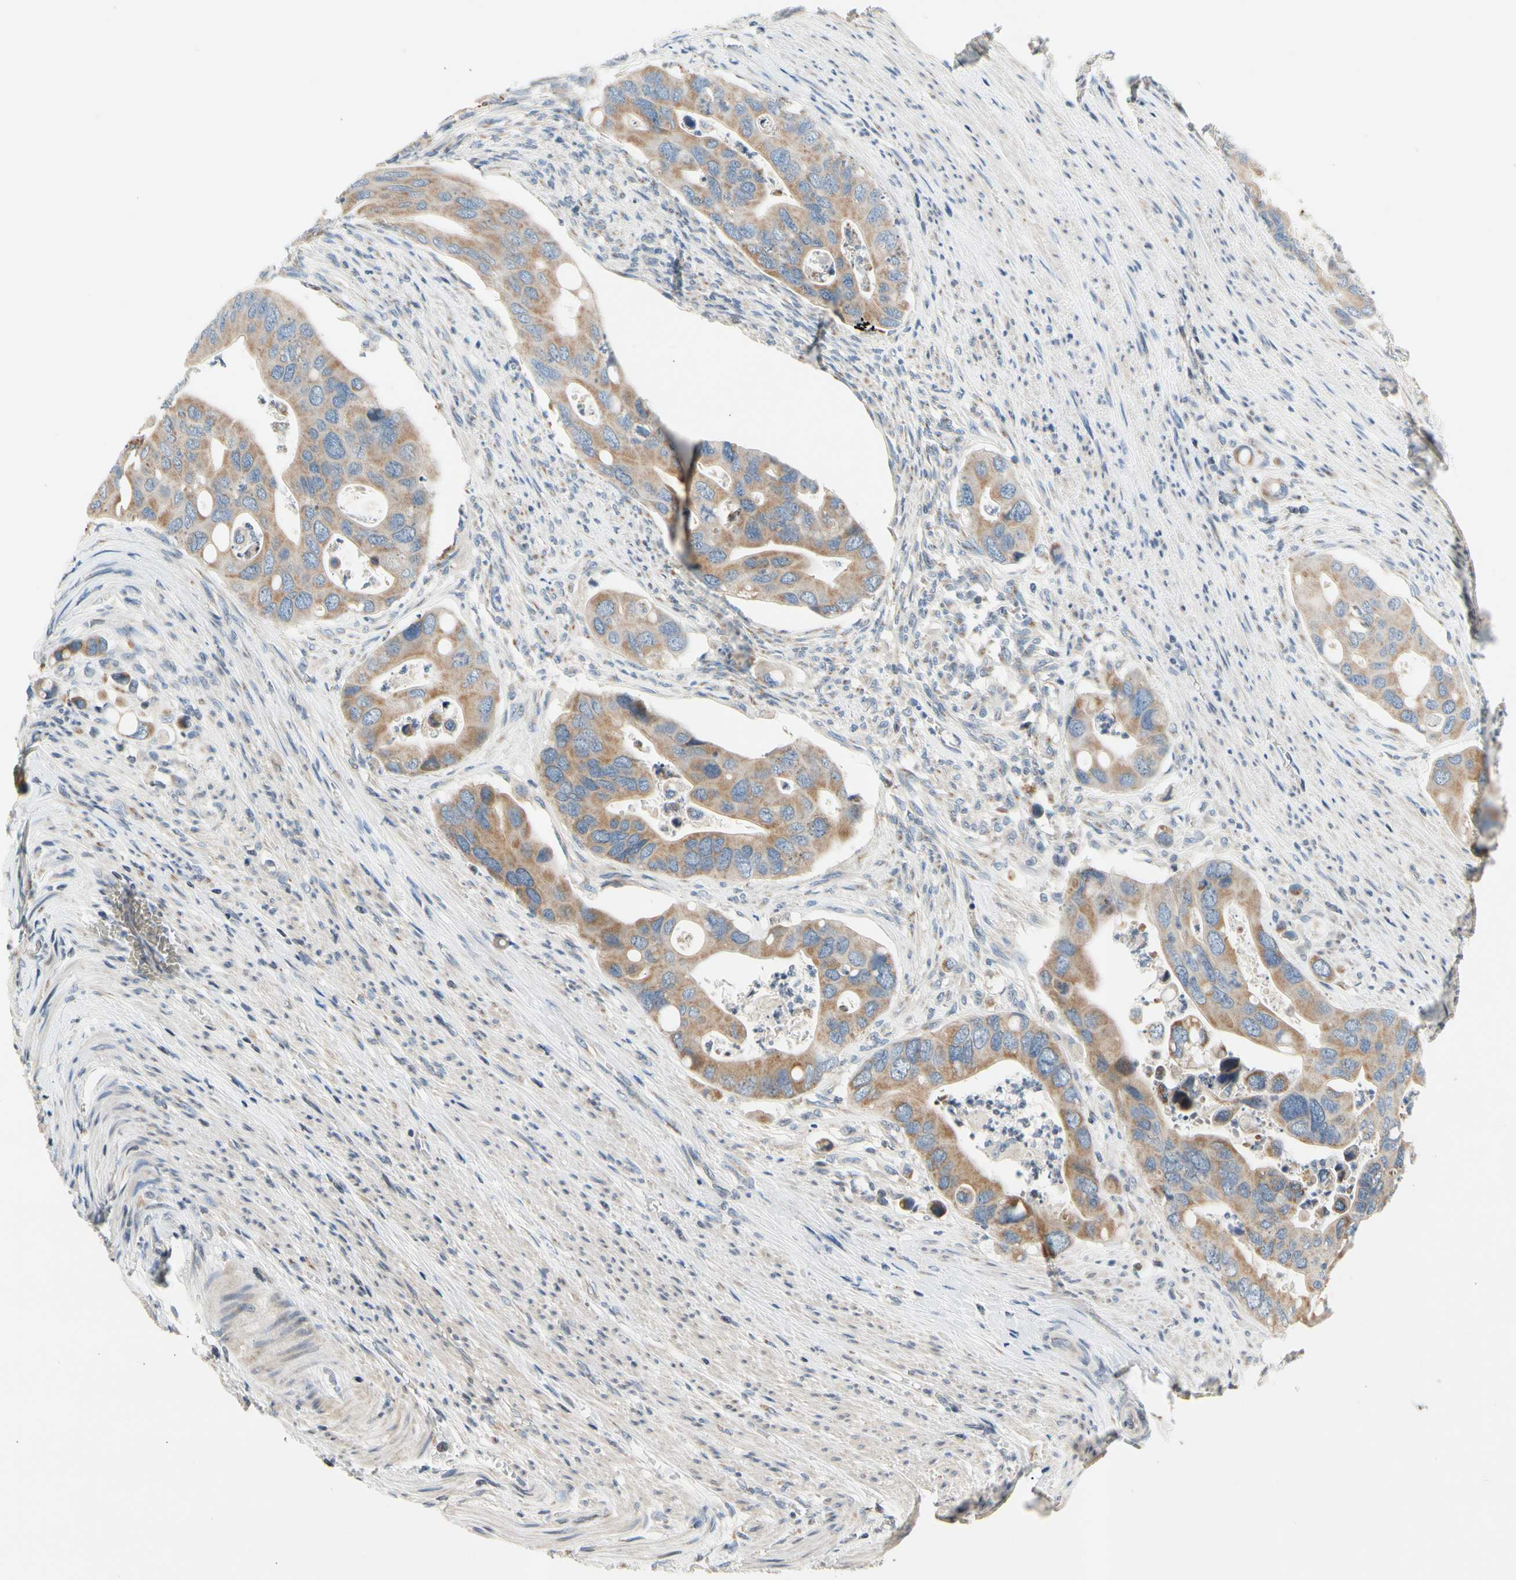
{"staining": {"intensity": "weak", "quantity": ">75%", "location": "cytoplasmic/membranous"}, "tissue": "colorectal cancer", "cell_type": "Tumor cells", "image_type": "cancer", "snomed": [{"axis": "morphology", "description": "Adenocarcinoma, NOS"}, {"axis": "topography", "description": "Rectum"}], "caption": "An immunohistochemistry photomicrograph of tumor tissue is shown. Protein staining in brown shows weak cytoplasmic/membranous positivity in colorectal cancer within tumor cells.", "gene": "SOX30", "patient": {"sex": "female", "age": 57}}